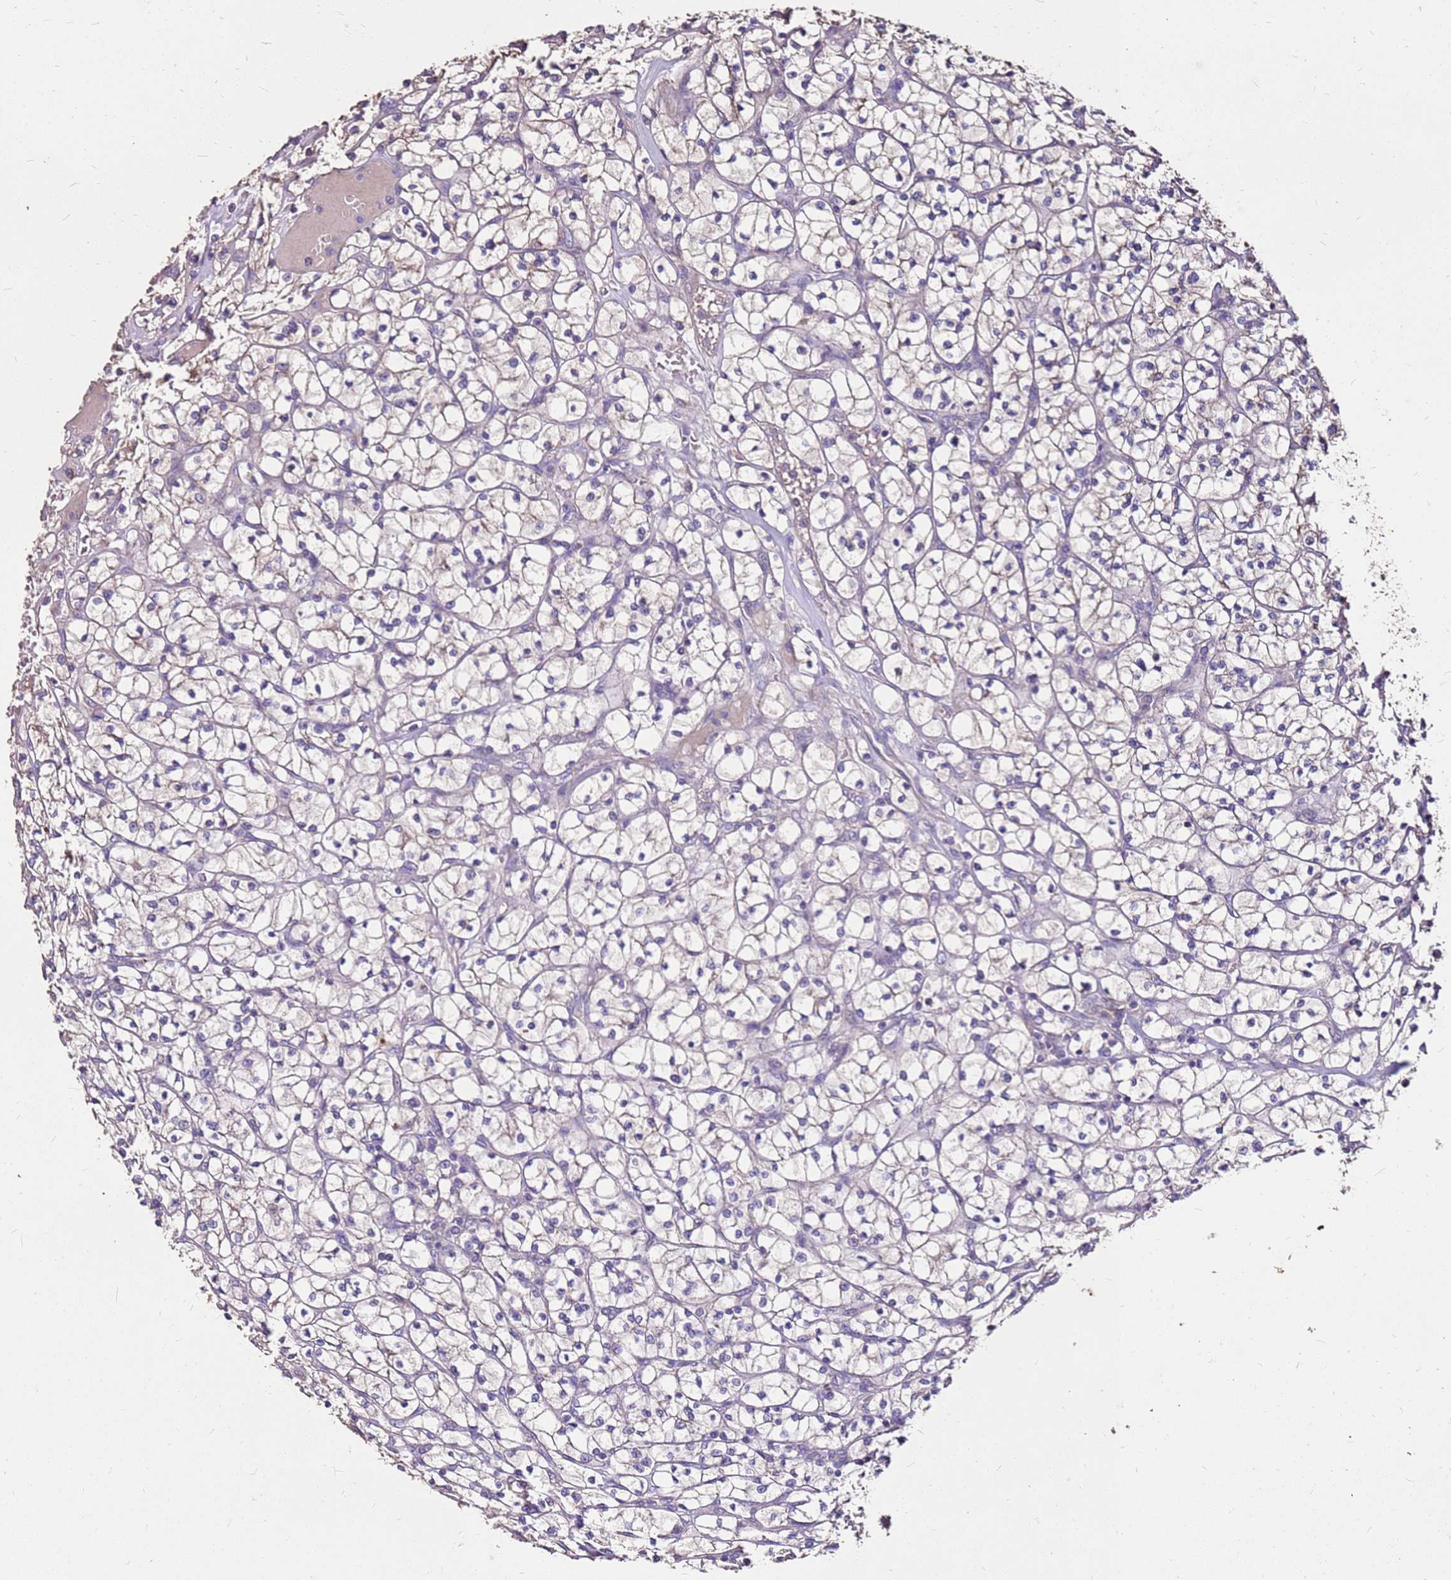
{"staining": {"intensity": "weak", "quantity": "<25%", "location": "cytoplasmic/membranous"}, "tissue": "renal cancer", "cell_type": "Tumor cells", "image_type": "cancer", "snomed": [{"axis": "morphology", "description": "Adenocarcinoma, NOS"}, {"axis": "topography", "description": "Kidney"}], "caption": "High power microscopy histopathology image of an immunohistochemistry histopathology image of renal cancer (adenocarcinoma), revealing no significant positivity in tumor cells.", "gene": "EXD3", "patient": {"sex": "female", "age": 64}}